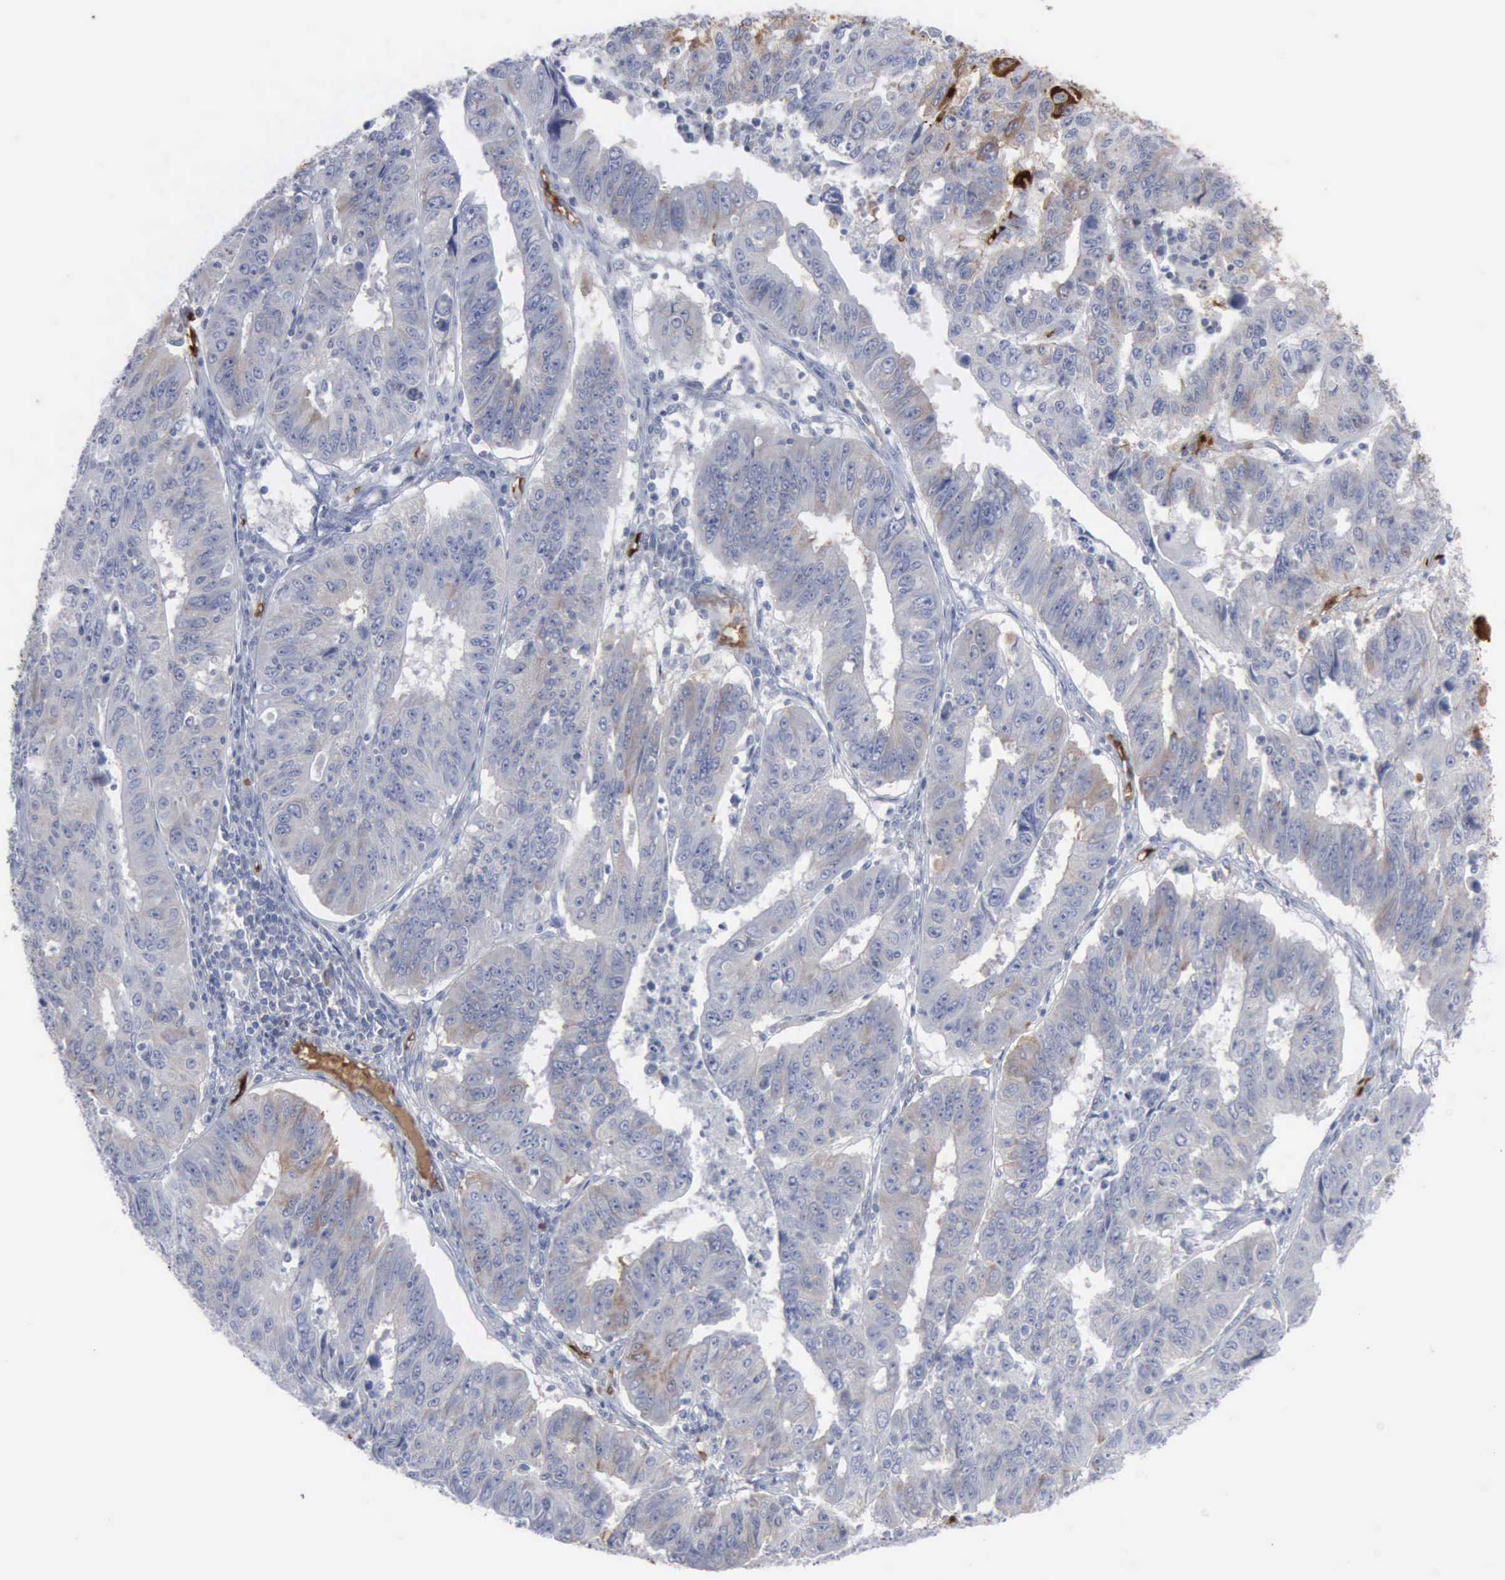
{"staining": {"intensity": "weak", "quantity": "<25%", "location": "cytoplasmic/membranous"}, "tissue": "endometrial cancer", "cell_type": "Tumor cells", "image_type": "cancer", "snomed": [{"axis": "morphology", "description": "Adenocarcinoma, NOS"}, {"axis": "topography", "description": "Endometrium"}], "caption": "Immunohistochemical staining of endometrial cancer exhibits no significant staining in tumor cells.", "gene": "TGFB1", "patient": {"sex": "female", "age": 42}}